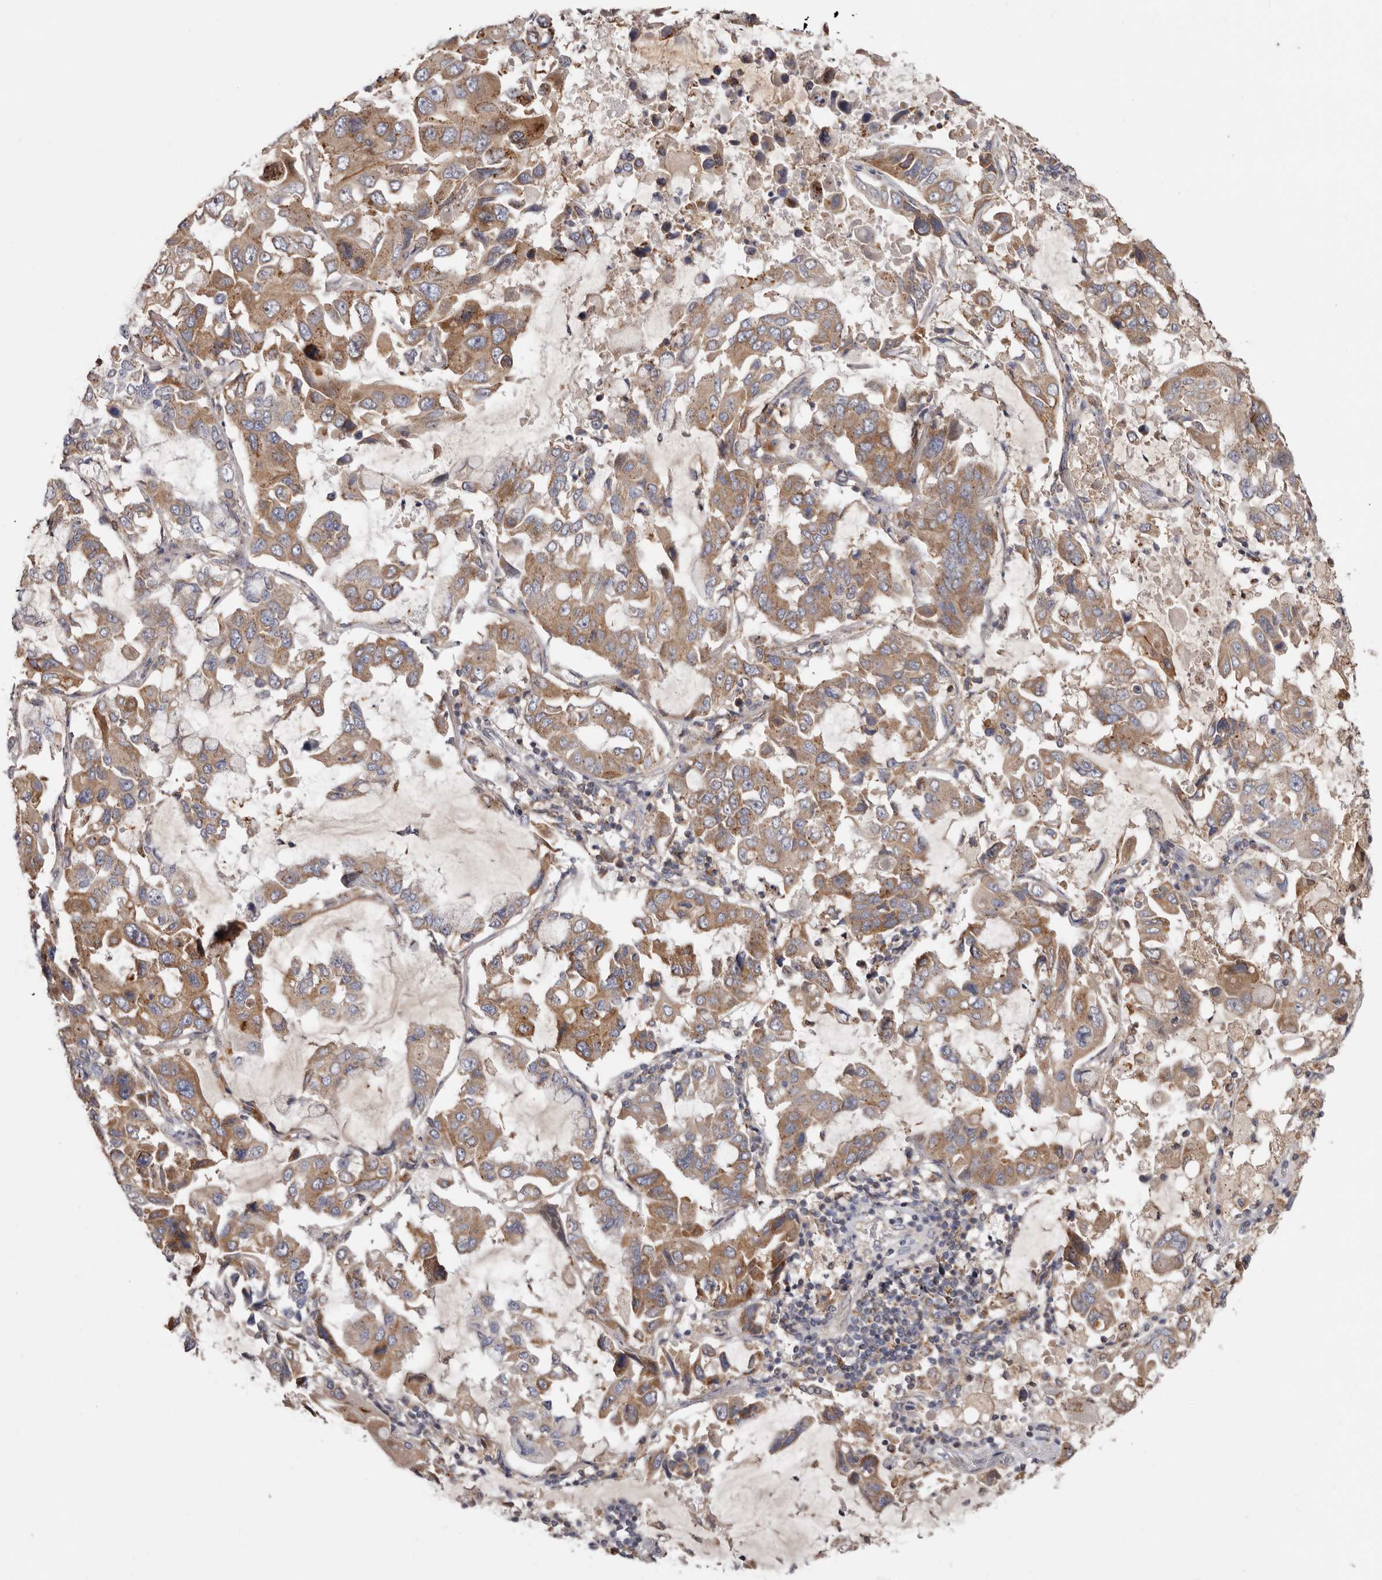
{"staining": {"intensity": "moderate", "quantity": ">75%", "location": "cytoplasmic/membranous"}, "tissue": "lung cancer", "cell_type": "Tumor cells", "image_type": "cancer", "snomed": [{"axis": "morphology", "description": "Adenocarcinoma, NOS"}, {"axis": "topography", "description": "Lung"}], "caption": "Protein expression by IHC exhibits moderate cytoplasmic/membranous staining in approximately >75% of tumor cells in lung cancer (adenocarcinoma).", "gene": "TMUB1", "patient": {"sex": "male", "age": 64}}